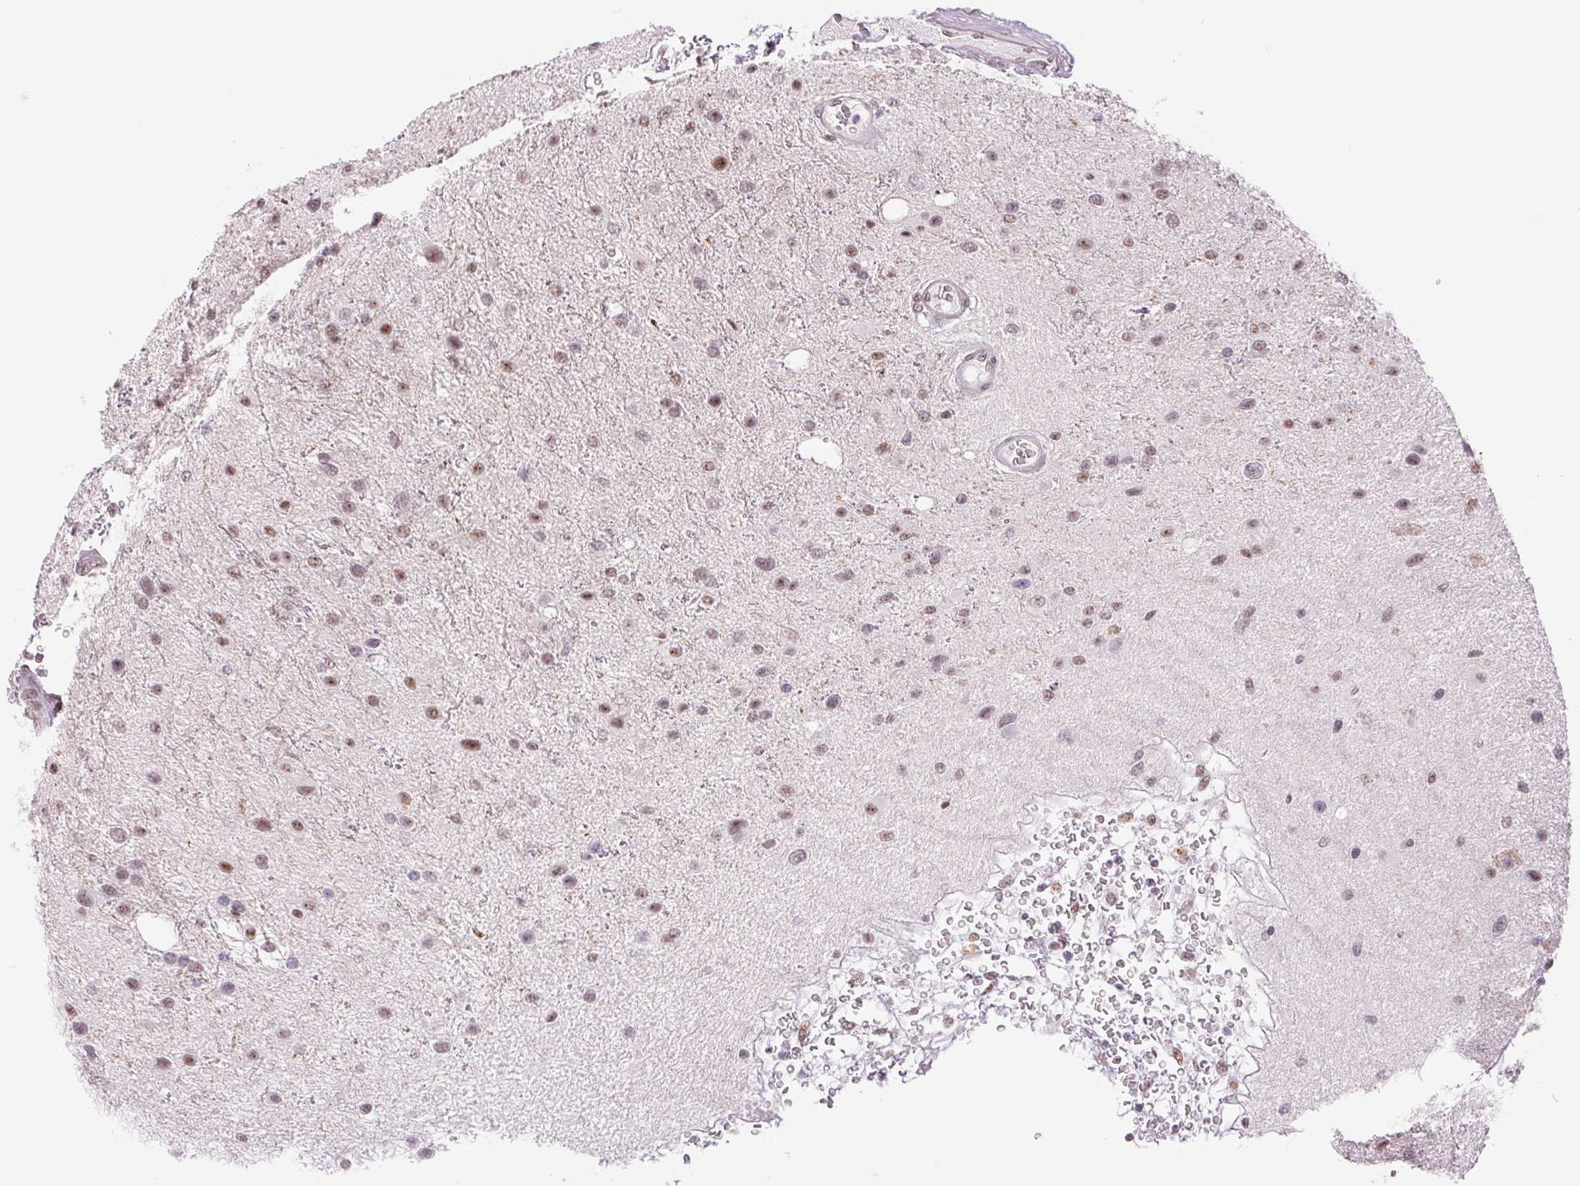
{"staining": {"intensity": "weak", "quantity": "25%-75%", "location": "nuclear"}, "tissue": "glioma", "cell_type": "Tumor cells", "image_type": "cancer", "snomed": [{"axis": "morphology", "description": "Glioma, malignant, Low grade"}, {"axis": "topography", "description": "Brain"}], "caption": "Glioma stained for a protein reveals weak nuclear positivity in tumor cells.", "gene": "ZC3H14", "patient": {"sex": "female", "age": 32}}